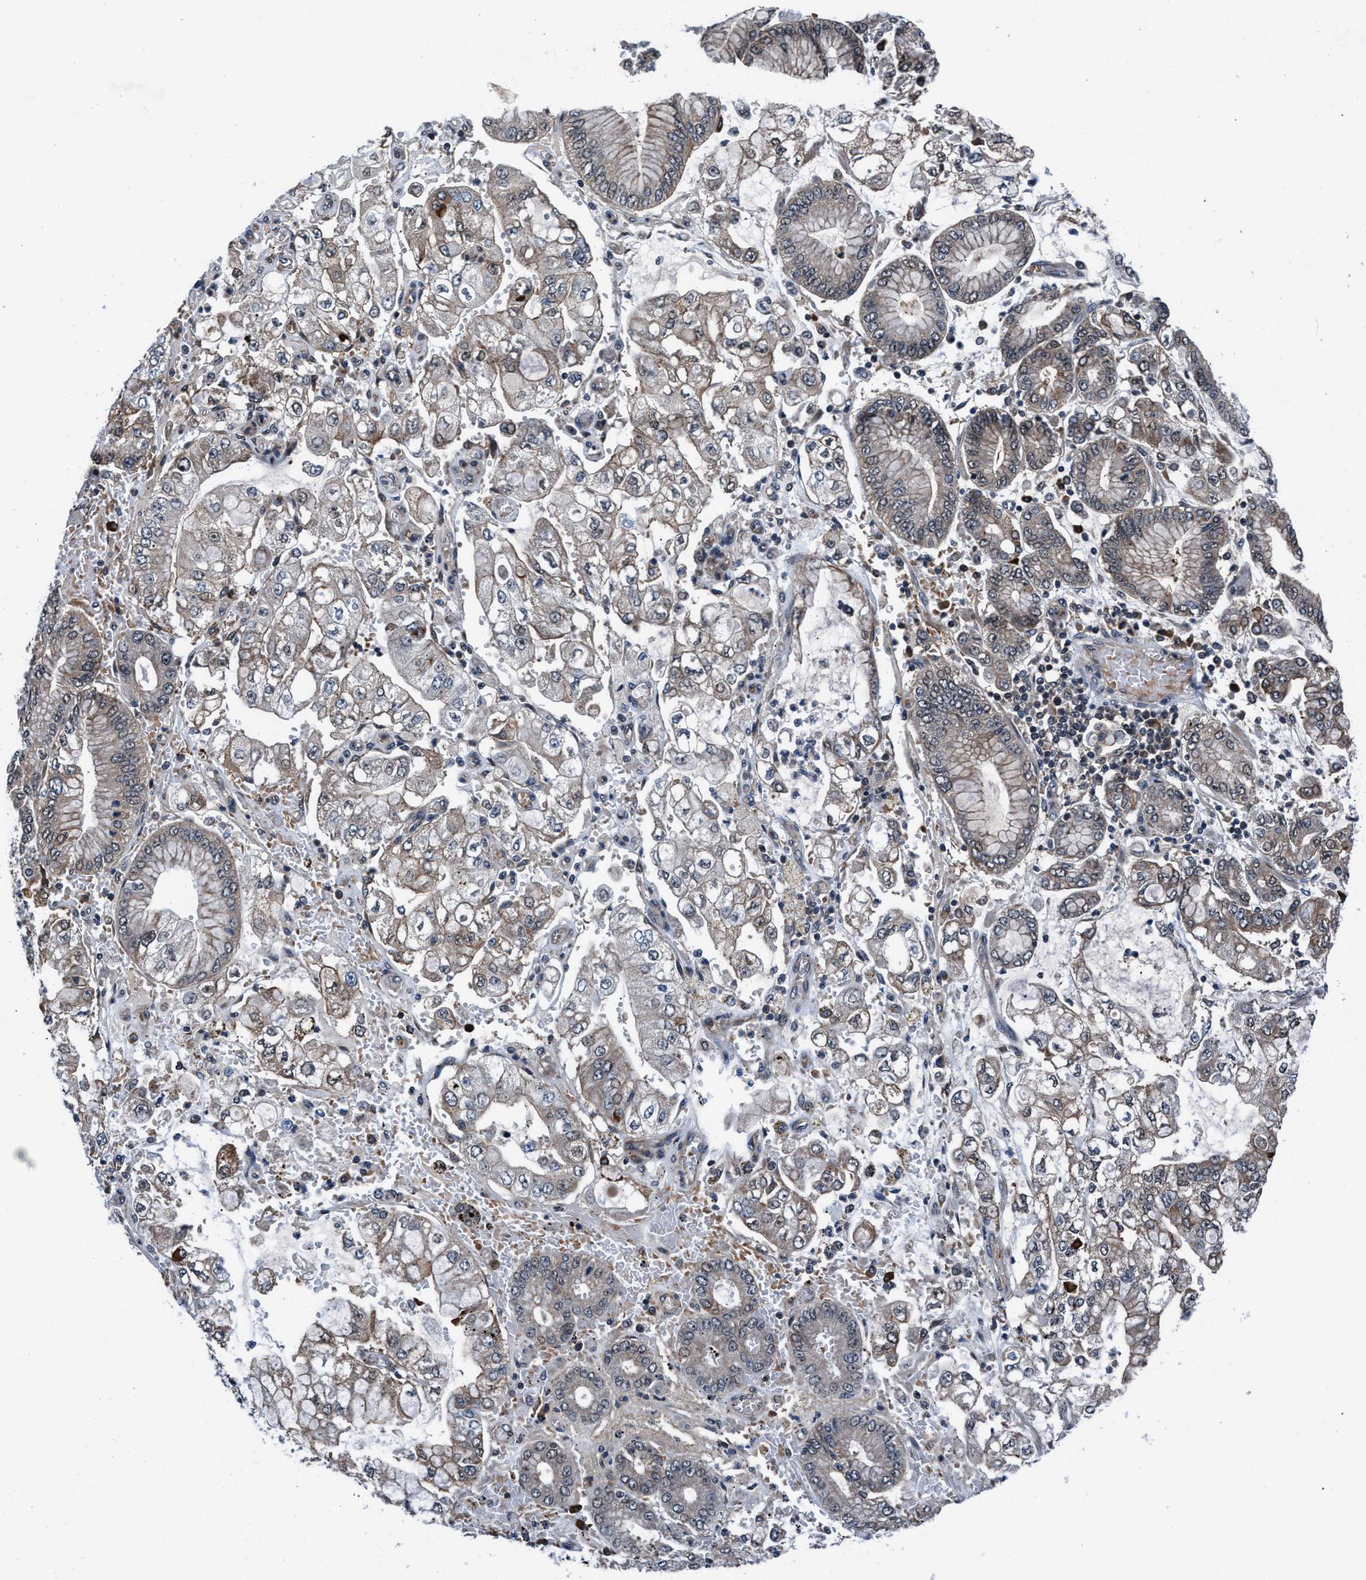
{"staining": {"intensity": "weak", "quantity": "25%-75%", "location": "cytoplasmic/membranous"}, "tissue": "stomach cancer", "cell_type": "Tumor cells", "image_type": "cancer", "snomed": [{"axis": "morphology", "description": "Adenocarcinoma, NOS"}, {"axis": "topography", "description": "Stomach"}], "caption": "Adenocarcinoma (stomach) tissue displays weak cytoplasmic/membranous staining in approximately 25%-75% of tumor cells", "gene": "PRPSAP2", "patient": {"sex": "male", "age": 76}}